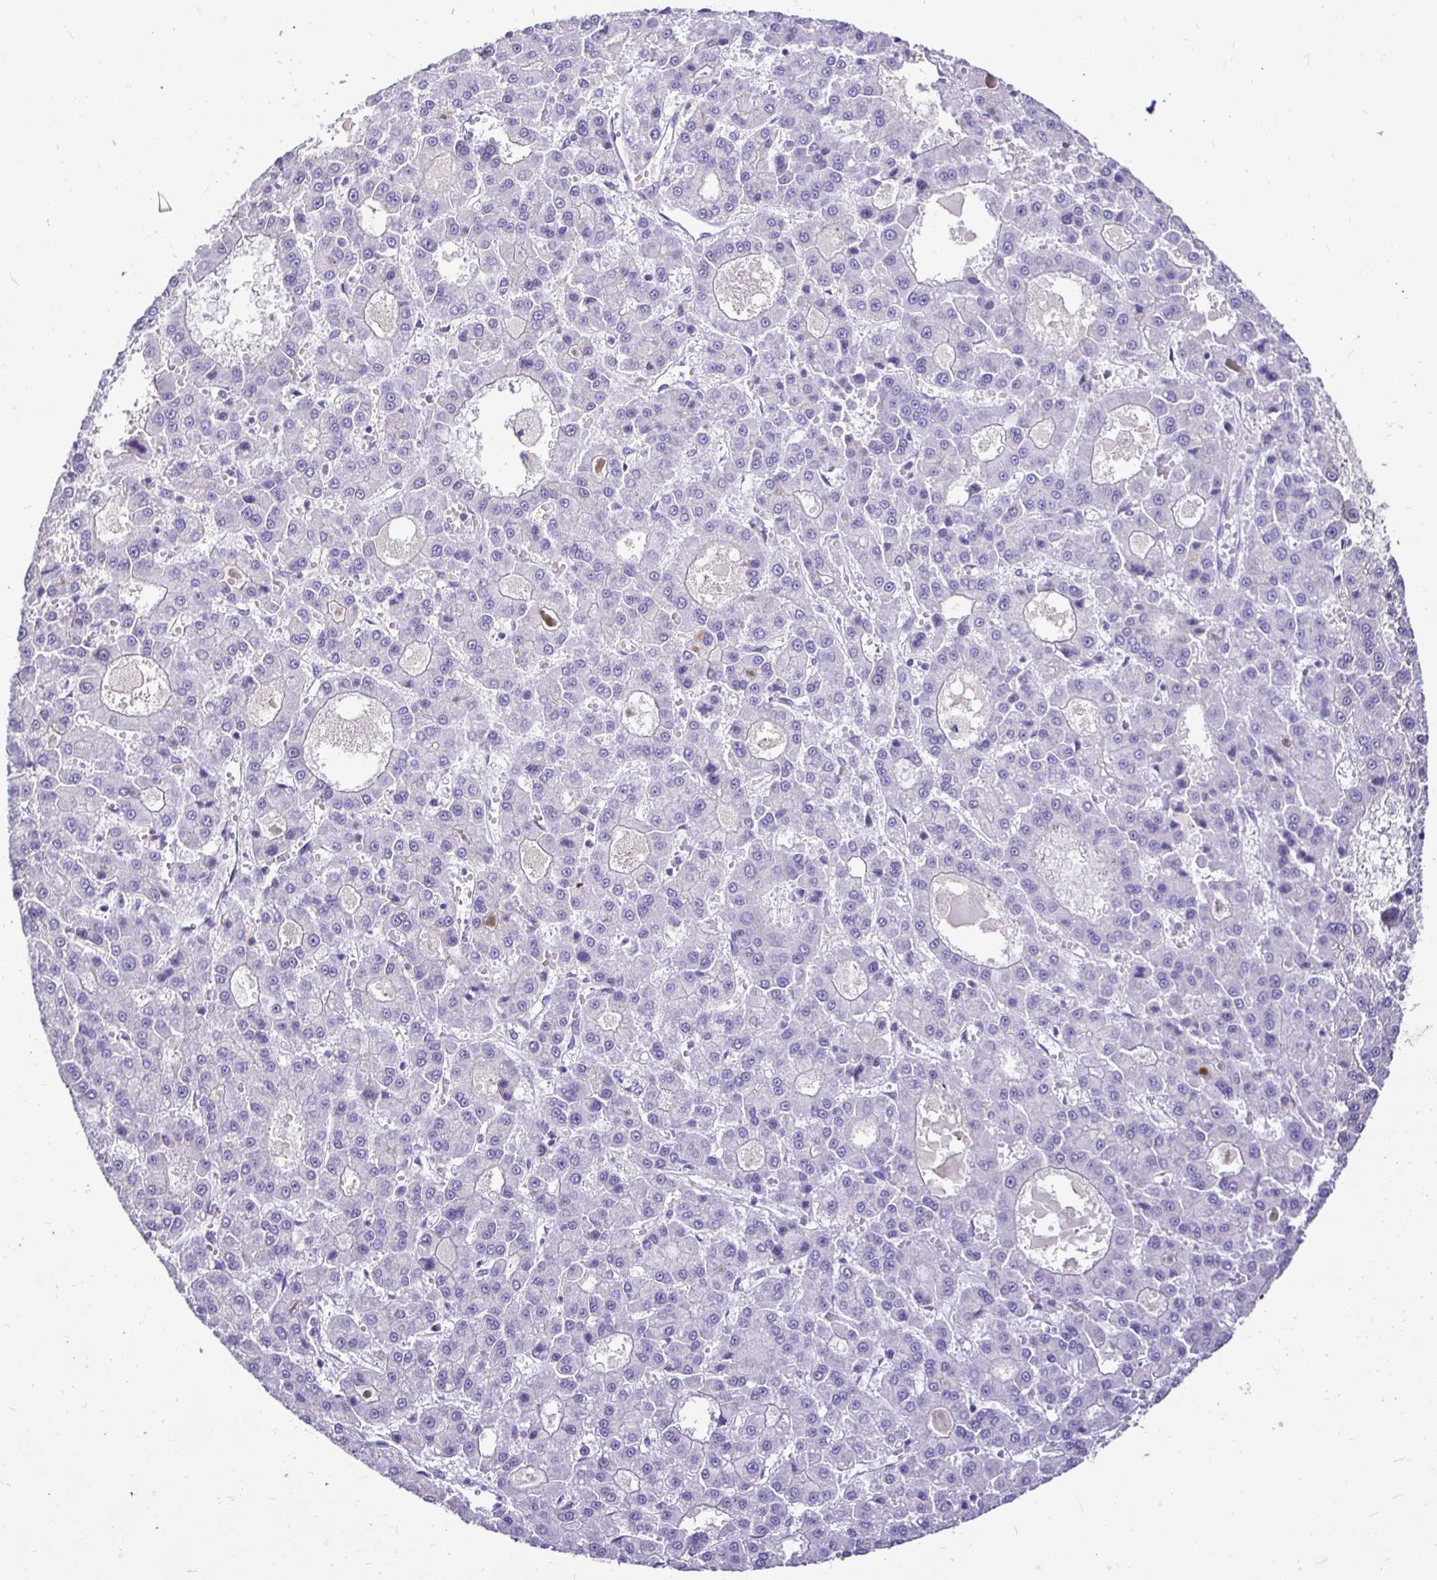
{"staining": {"intensity": "negative", "quantity": "none", "location": "none"}, "tissue": "liver cancer", "cell_type": "Tumor cells", "image_type": "cancer", "snomed": [{"axis": "morphology", "description": "Carcinoma, Hepatocellular, NOS"}, {"axis": "topography", "description": "Liver"}], "caption": "Liver cancer was stained to show a protein in brown. There is no significant positivity in tumor cells.", "gene": "TAF1D", "patient": {"sex": "male", "age": 70}}